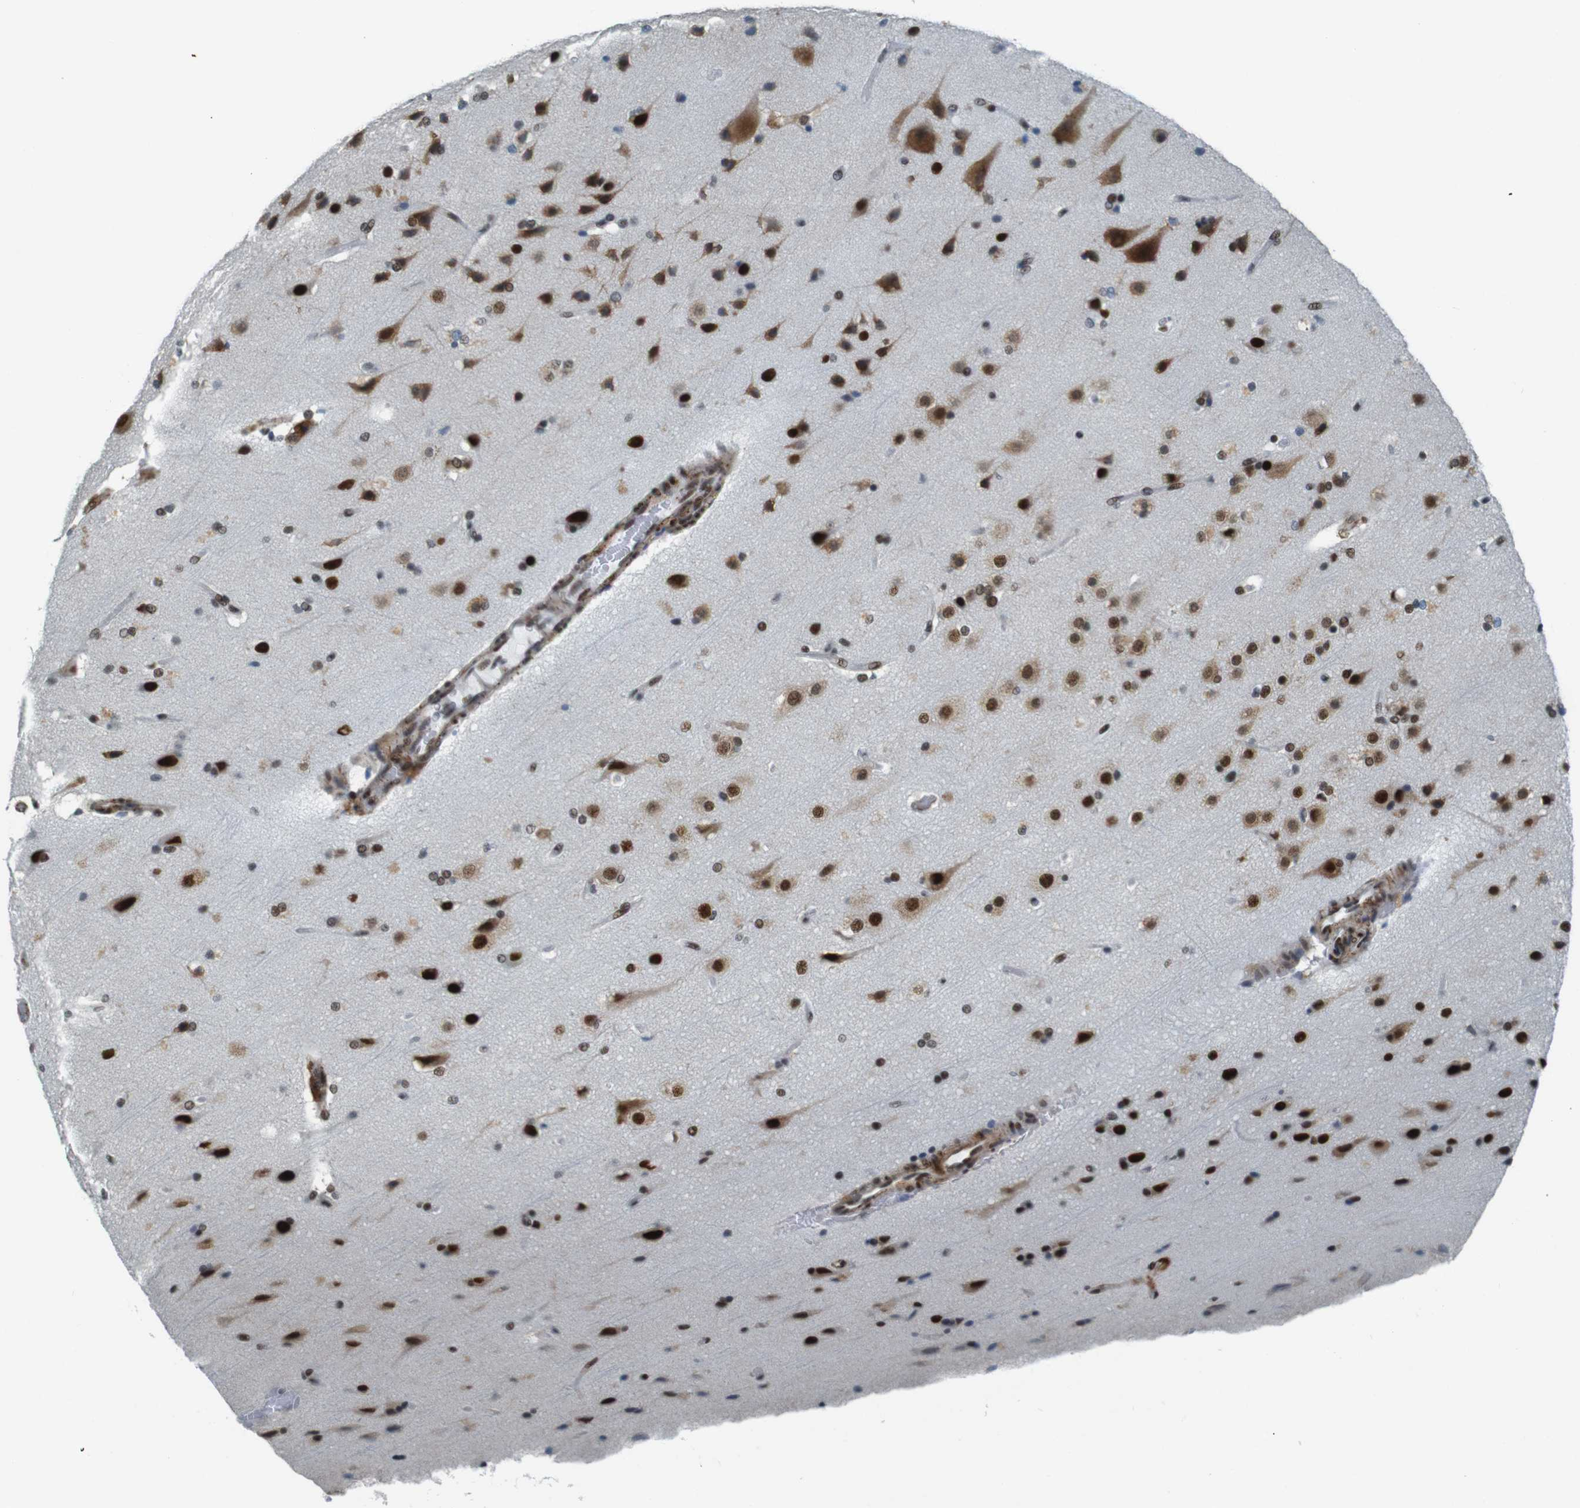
{"staining": {"intensity": "moderate", "quantity": ">75%", "location": "cytoplasmic/membranous,nuclear"}, "tissue": "glioma", "cell_type": "Tumor cells", "image_type": "cancer", "snomed": [{"axis": "morphology", "description": "Glioma, malignant, Low grade"}, {"axis": "topography", "description": "Cerebral cortex"}], "caption": "Human glioma stained with a brown dye reveals moderate cytoplasmic/membranous and nuclear positive expression in approximately >75% of tumor cells.", "gene": "HEXIM1", "patient": {"sex": "female", "age": 47}}